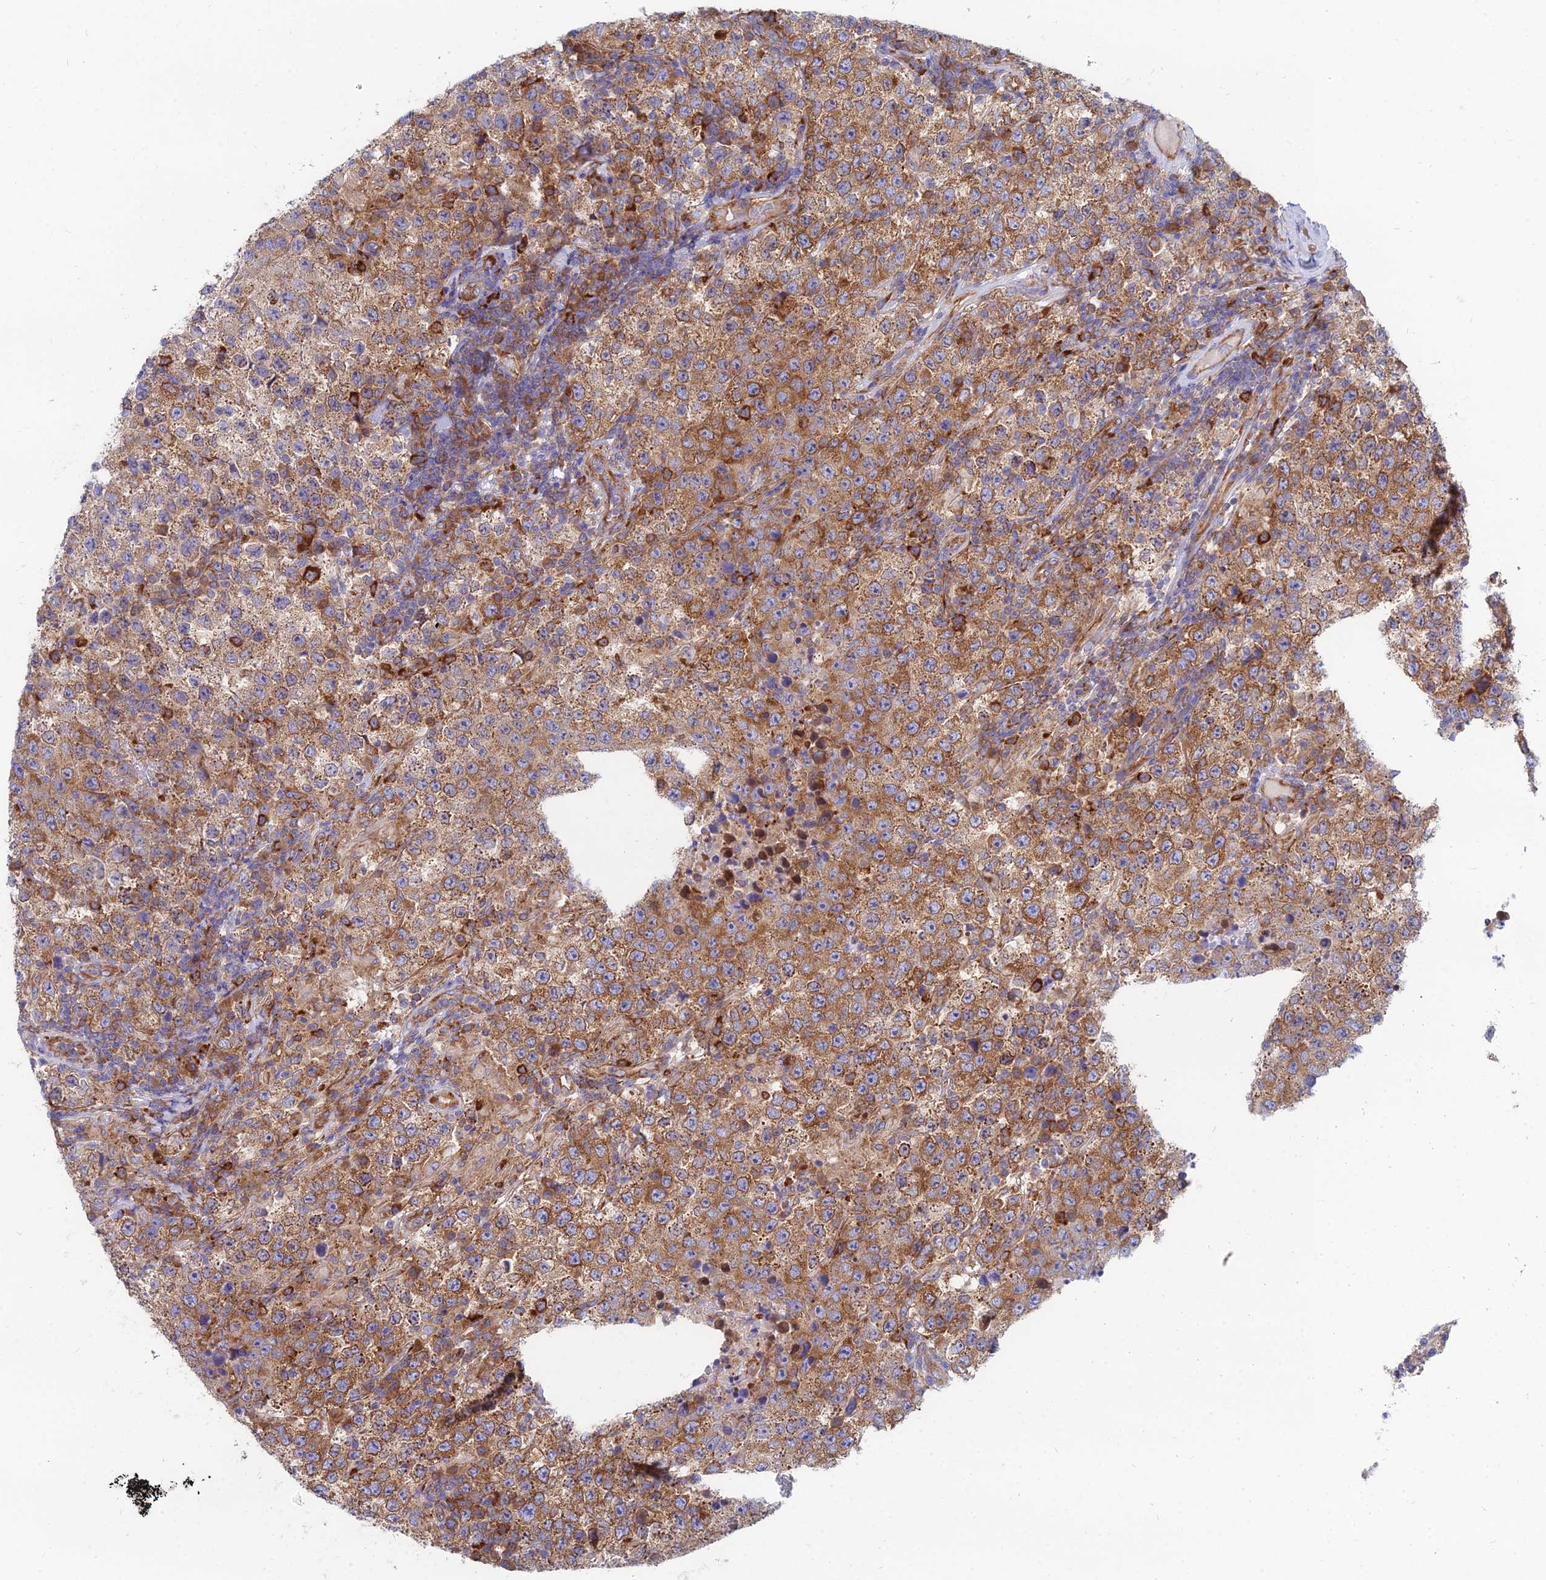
{"staining": {"intensity": "moderate", "quantity": ">75%", "location": "cytoplasmic/membranous"}, "tissue": "testis cancer", "cell_type": "Tumor cells", "image_type": "cancer", "snomed": [{"axis": "morphology", "description": "Seminoma, NOS"}, {"axis": "morphology", "description": "Carcinoma, Embryonal, NOS"}, {"axis": "topography", "description": "Testis"}], "caption": "DAB (3,3'-diaminobenzidine) immunohistochemical staining of seminoma (testis) reveals moderate cytoplasmic/membranous protein expression in approximately >75% of tumor cells.", "gene": "TXLNA", "patient": {"sex": "male", "age": 41}}